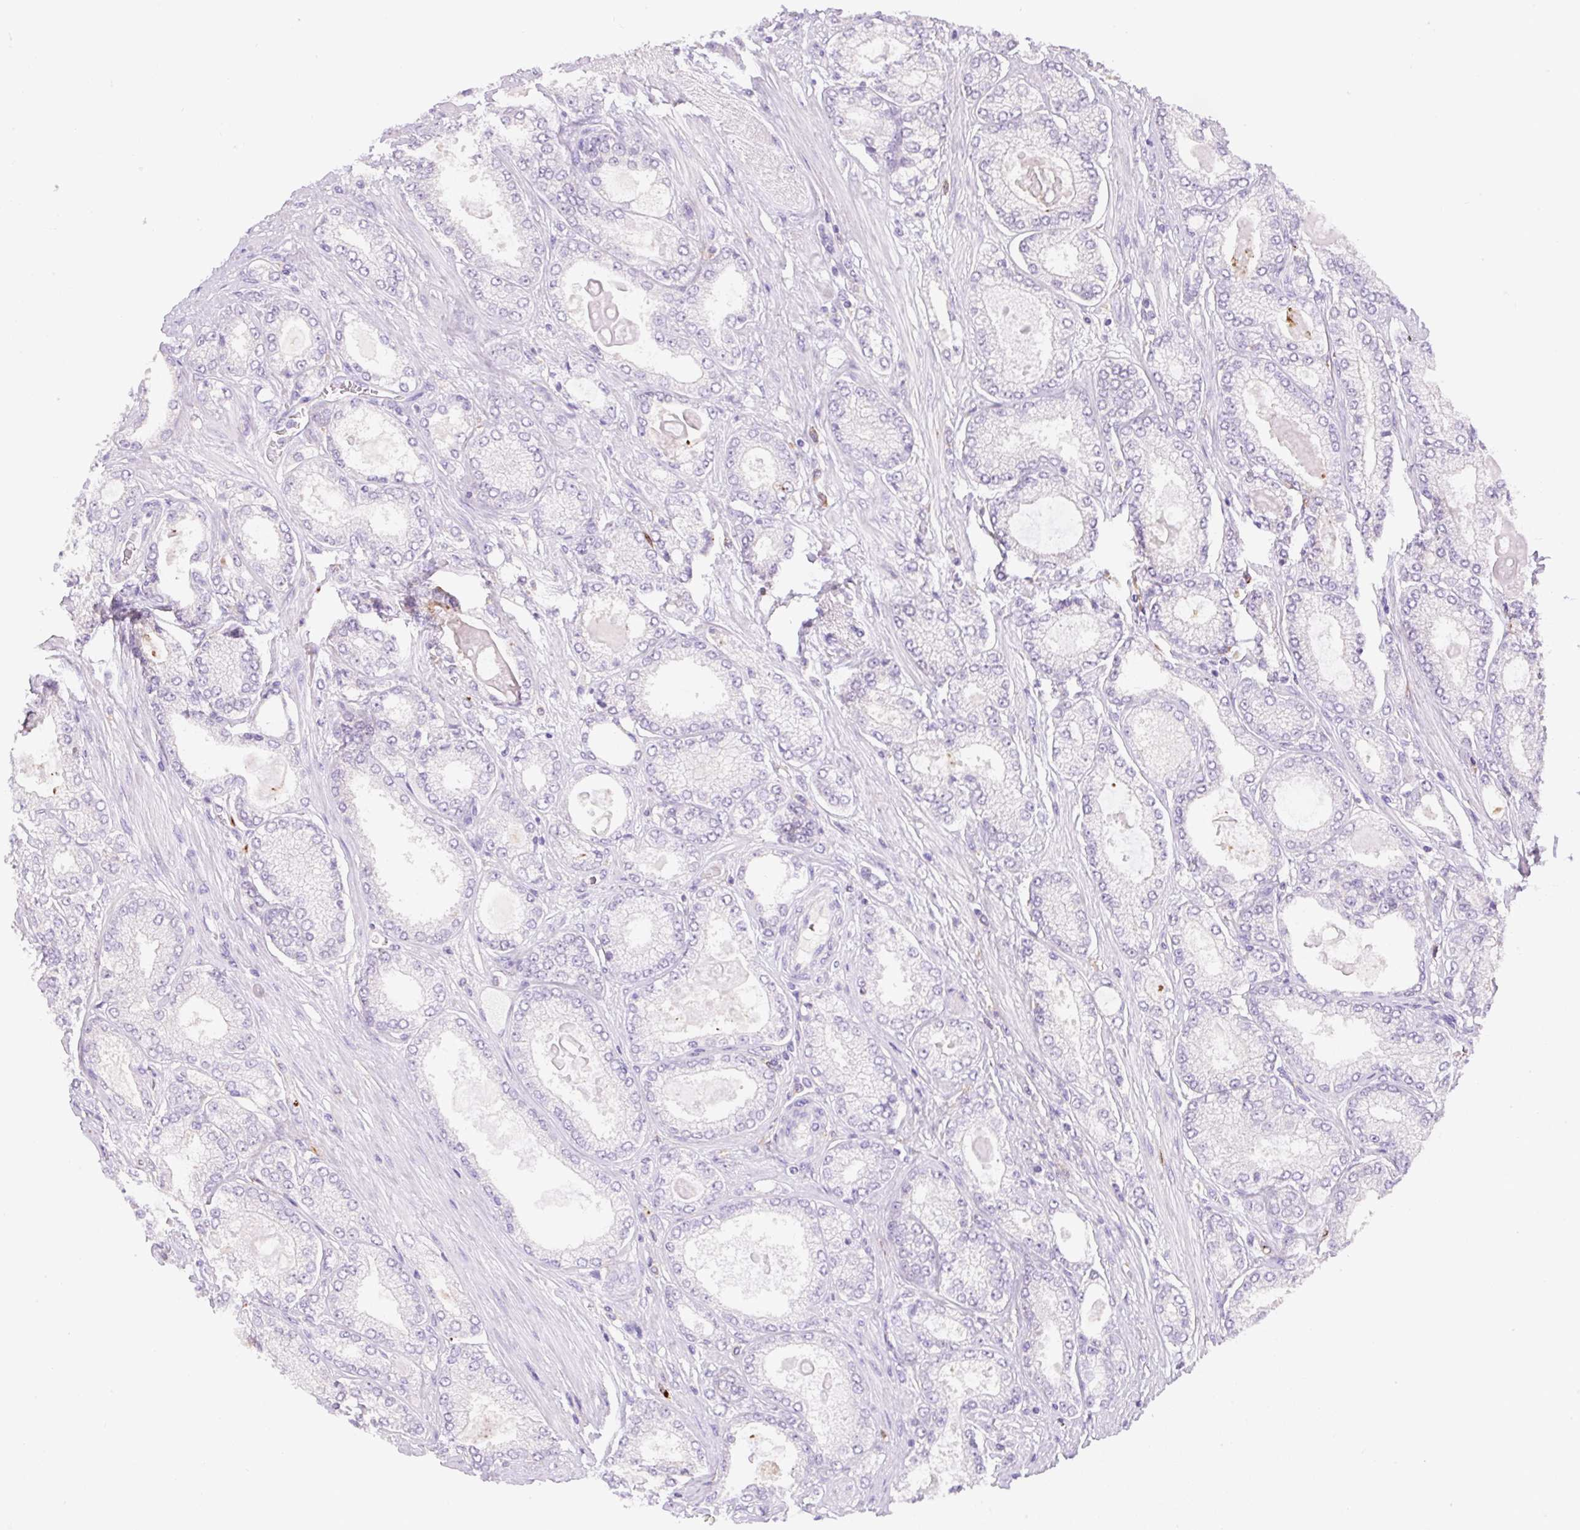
{"staining": {"intensity": "negative", "quantity": "none", "location": "none"}, "tissue": "prostate cancer", "cell_type": "Tumor cells", "image_type": "cancer", "snomed": [{"axis": "morphology", "description": "Adenocarcinoma, High grade"}, {"axis": "topography", "description": "Prostate"}], "caption": "DAB (3,3'-diaminobenzidine) immunohistochemical staining of human high-grade adenocarcinoma (prostate) reveals no significant staining in tumor cells.", "gene": "TDRD15", "patient": {"sex": "male", "age": 68}}